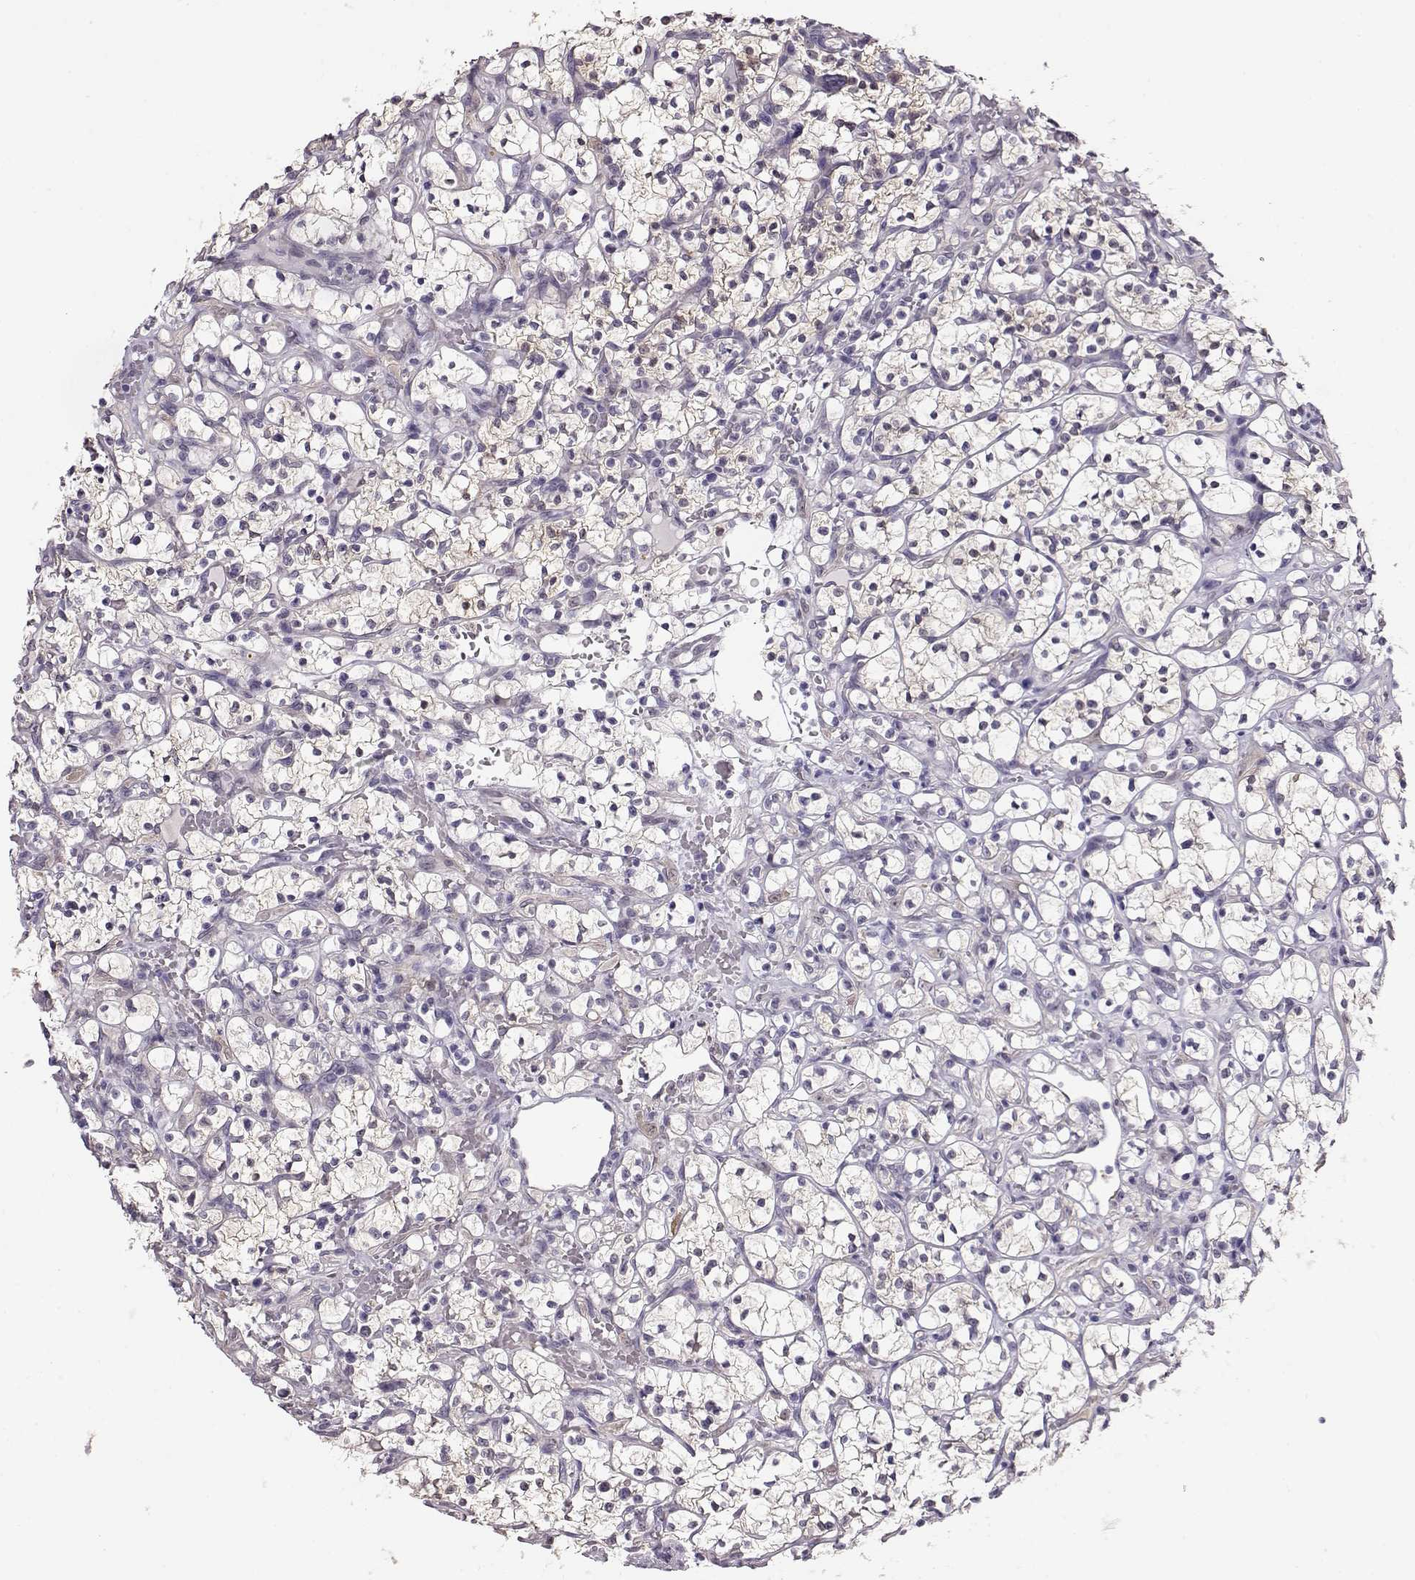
{"staining": {"intensity": "weak", "quantity": "<25%", "location": "cytoplasmic/membranous"}, "tissue": "renal cancer", "cell_type": "Tumor cells", "image_type": "cancer", "snomed": [{"axis": "morphology", "description": "Adenocarcinoma, NOS"}, {"axis": "topography", "description": "Kidney"}], "caption": "Human renal adenocarcinoma stained for a protein using immunohistochemistry demonstrates no staining in tumor cells.", "gene": "CCR8", "patient": {"sex": "female", "age": 64}}